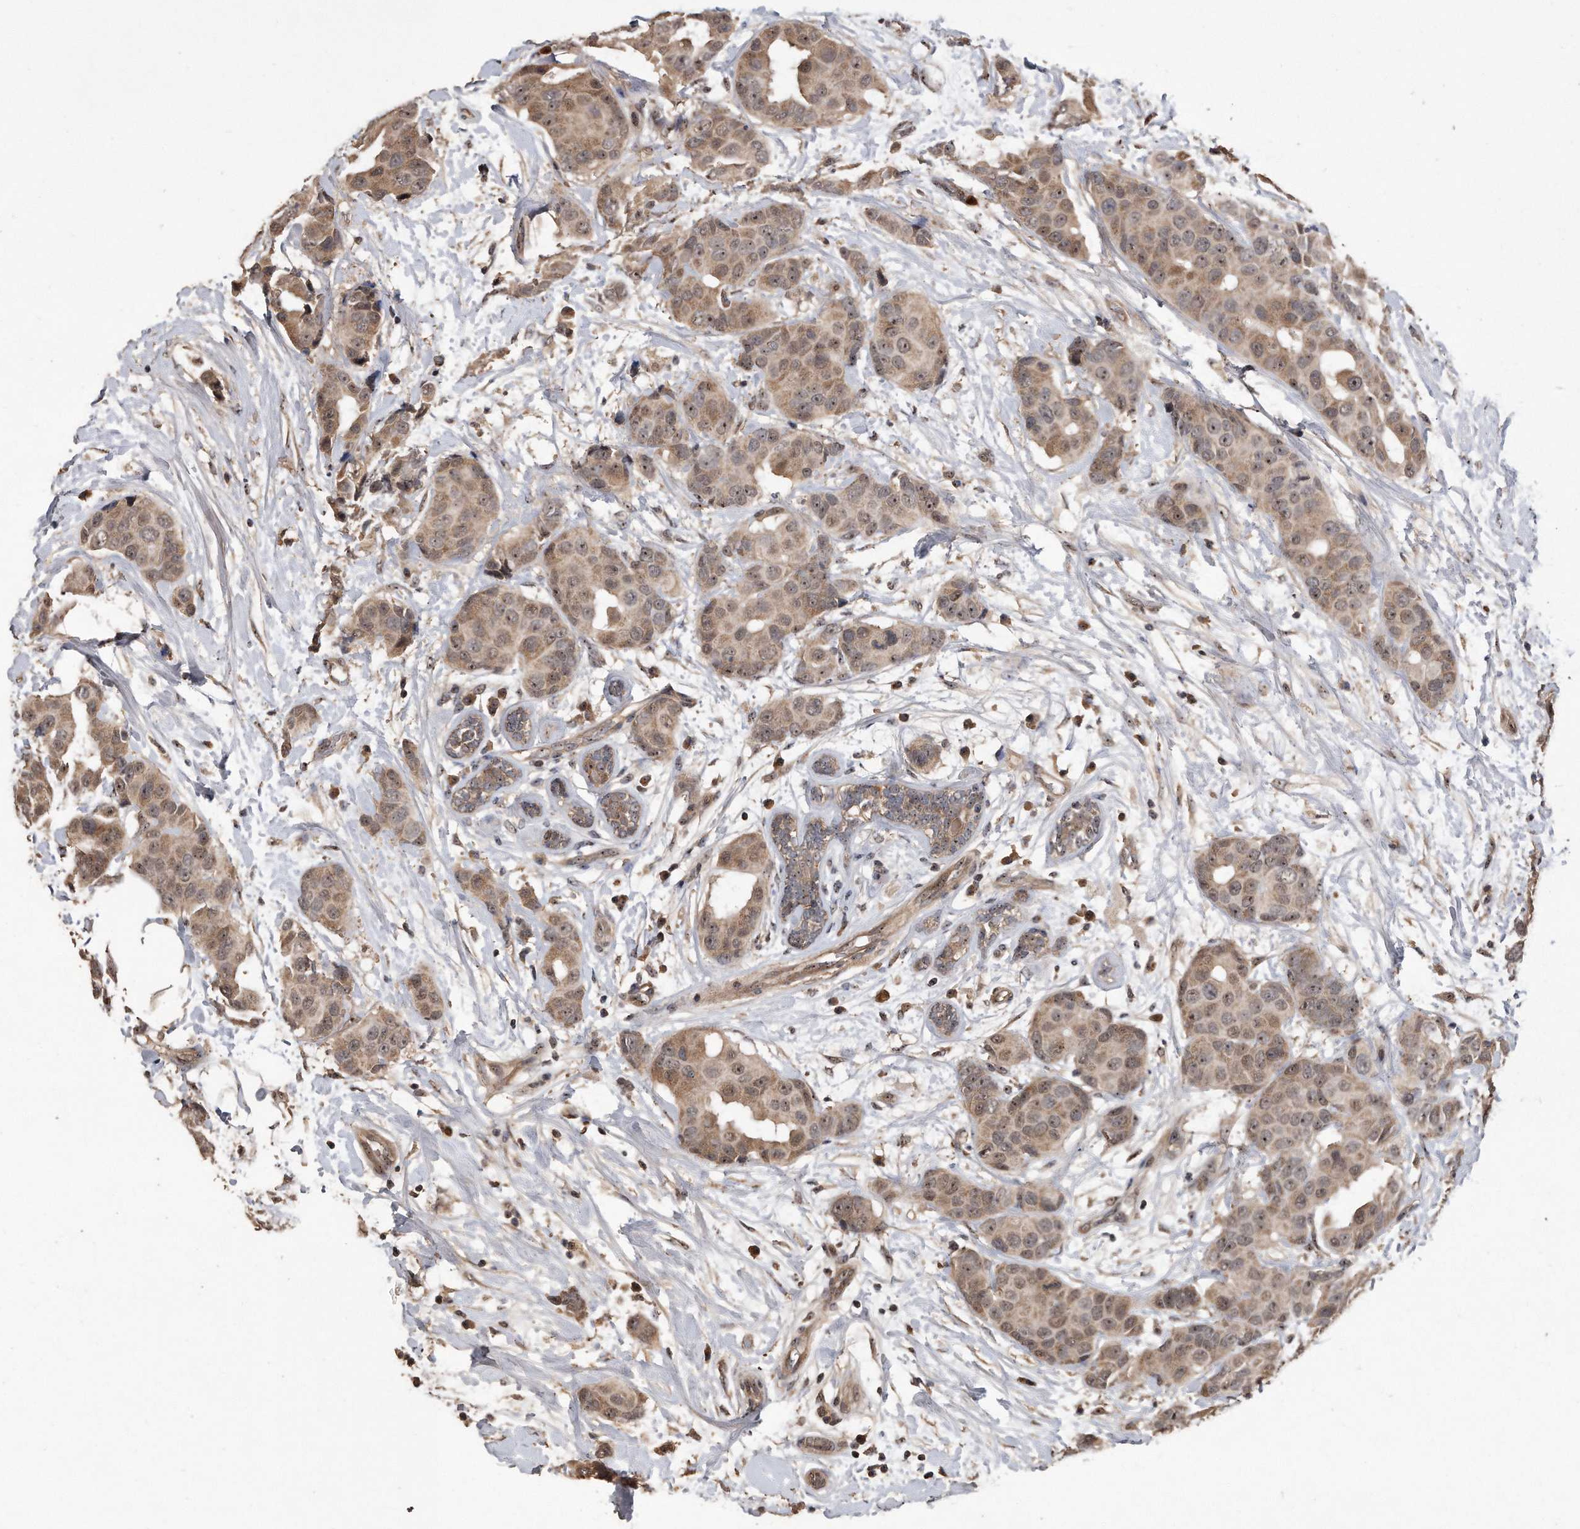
{"staining": {"intensity": "moderate", "quantity": ">75%", "location": "cytoplasmic/membranous,nuclear"}, "tissue": "breast cancer", "cell_type": "Tumor cells", "image_type": "cancer", "snomed": [{"axis": "morphology", "description": "Normal tissue, NOS"}, {"axis": "morphology", "description": "Duct carcinoma"}, {"axis": "topography", "description": "Breast"}], "caption": "Immunohistochemical staining of human intraductal carcinoma (breast) displays medium levels of moderate cytoplasmic/membranous and nuclear protein staining in approximately >75% of tumor cells.", "gene": "PELO", "patient": {"sex": "female", "age": 39}}